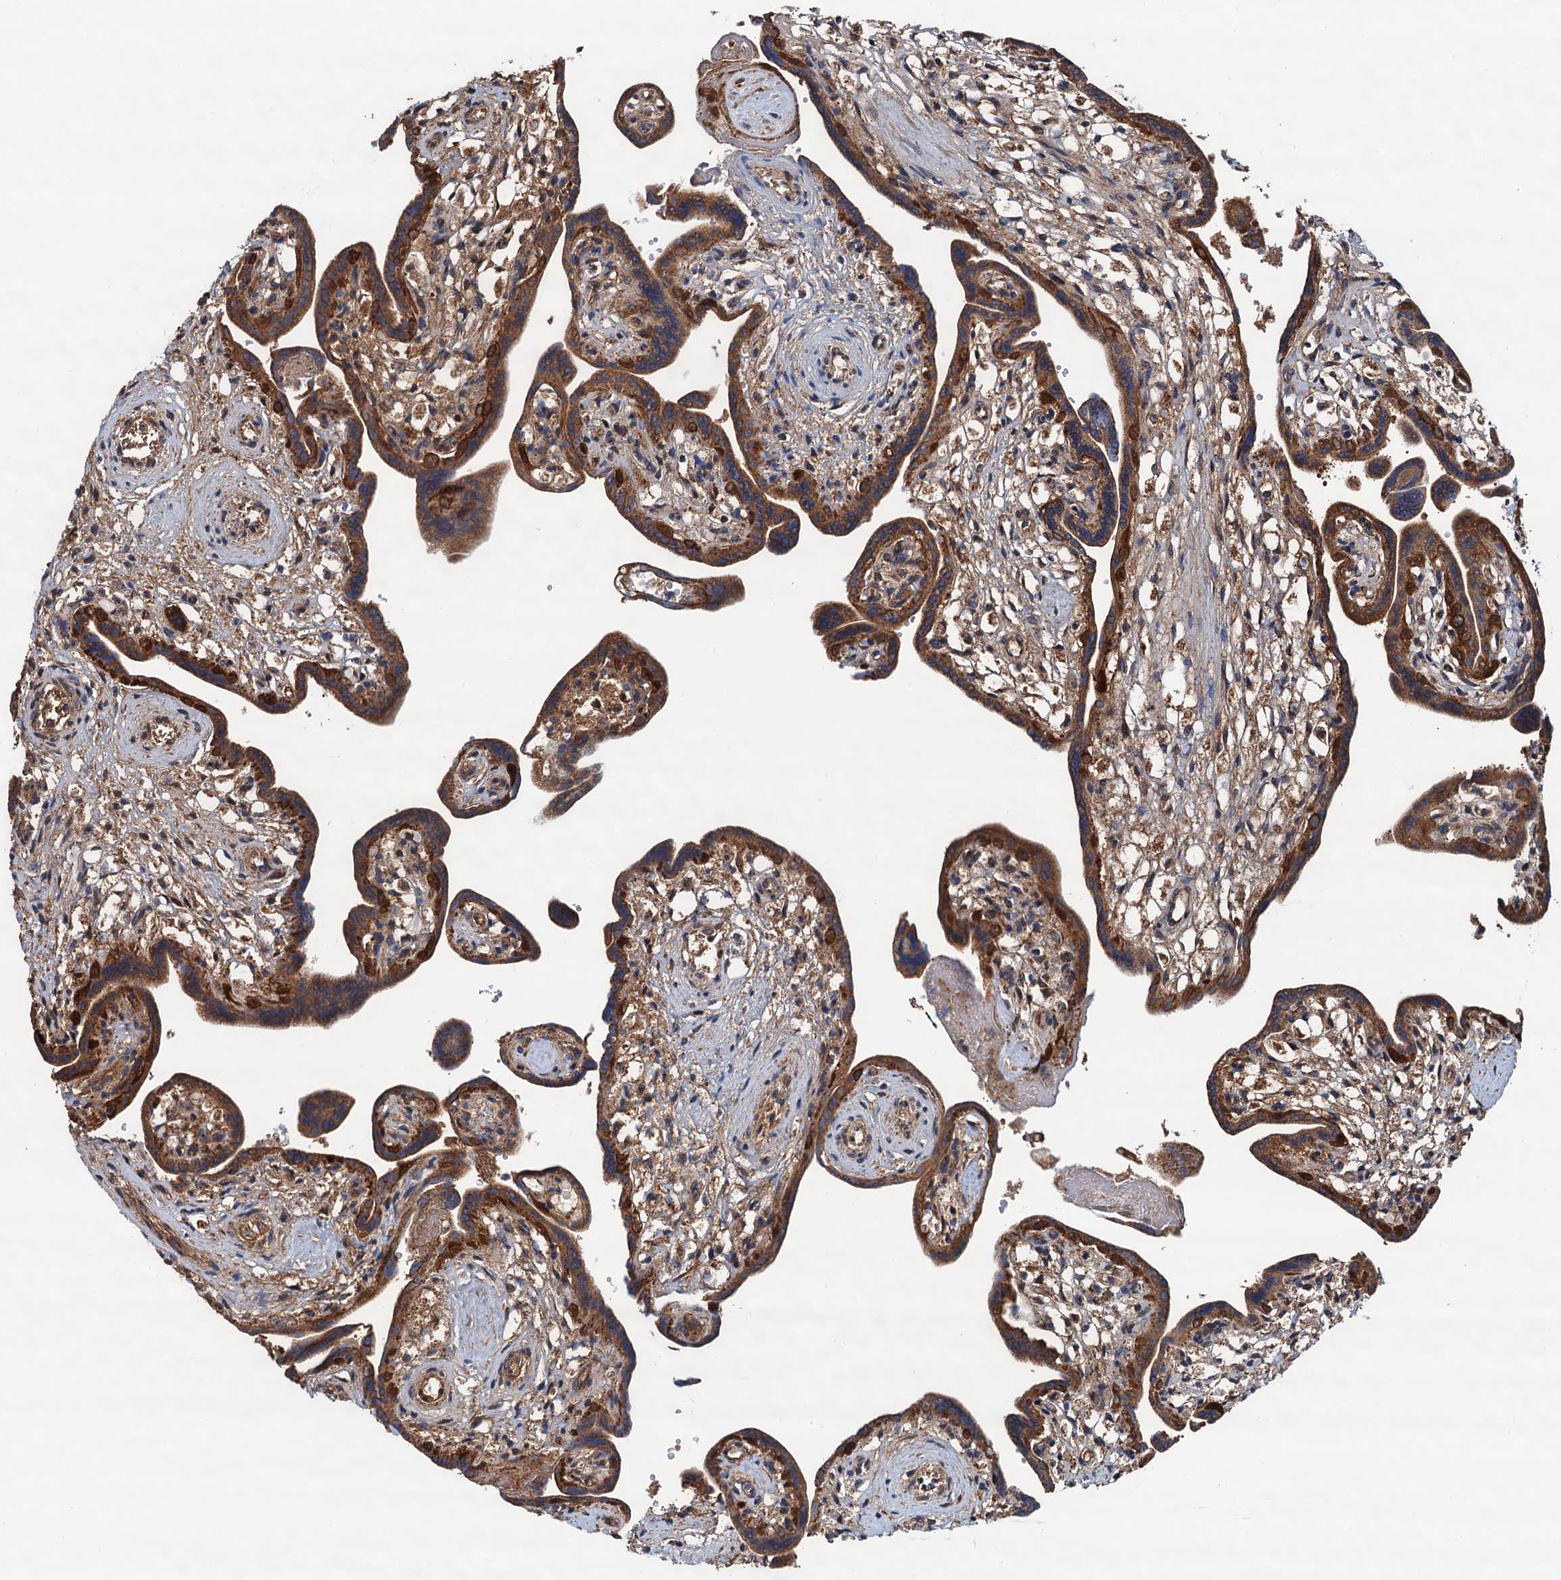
{"staining": {"intensity": "strong", "quantity": ">75%", "location": "cytoplasmic/membranous"}, "tissue": "placenta", "cell_type": "Trophoblastic cells", "image_type": "normal", "snomed": [{"axis": "morphology", "description": "Normal tissue, NOS"}, {"axis": "topography", "description": "Placenta"}], "caption": "Immunohistochemistry micrograph of benign placenta: placenta stained using IHC exhibits high levels of strong protein expression localized specifically in the cytoplasmic/membranous of trophoblastic cells, appearing as a cytoplasmic/membranous brown color.", "gene": "AAGAB", "patient": {"sex": "female", "age": 37}}